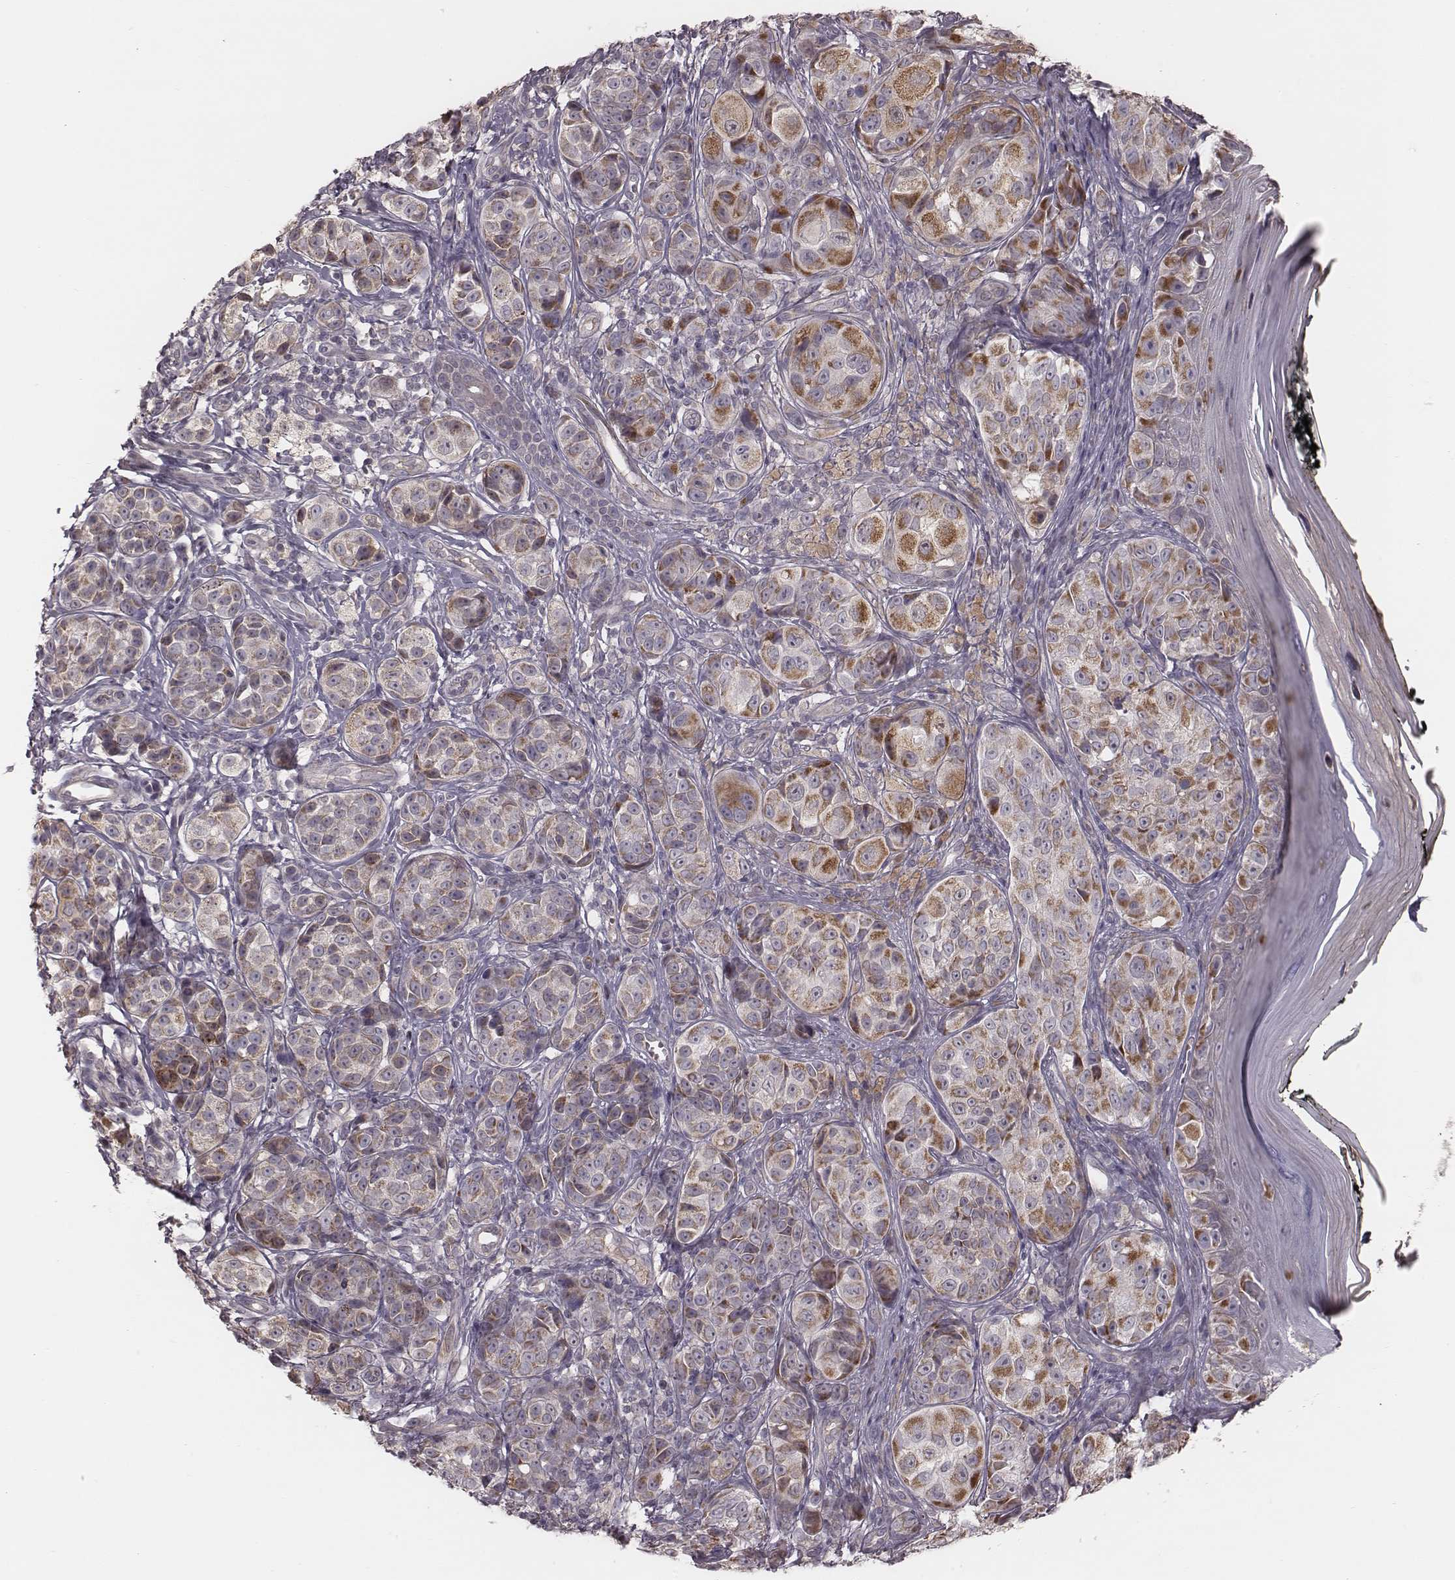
{"staining": {"intensity": "moderate", "quantity": "25%-75%", "location": "cytoplasmic/membranous"}, "tissue": "melanoma", "cell_type": "Tumor cells", "image_type": "cancer", "snomed": [{"axis": "morphology", "description": "Malignant melanoma, NOS"}, {"axis": "topography", "description": "Skin"}], "caption": "Malignant melanoma stained with DAB (3,3'-diaminobenzidine) immunohistochemistry reveals medium levels of moderate cytoplasmic/membranous staining in approximately 25%-75% of tumor cells.", "gene": "MRPS27", "patient": {"sex": "male", "age": 48}}